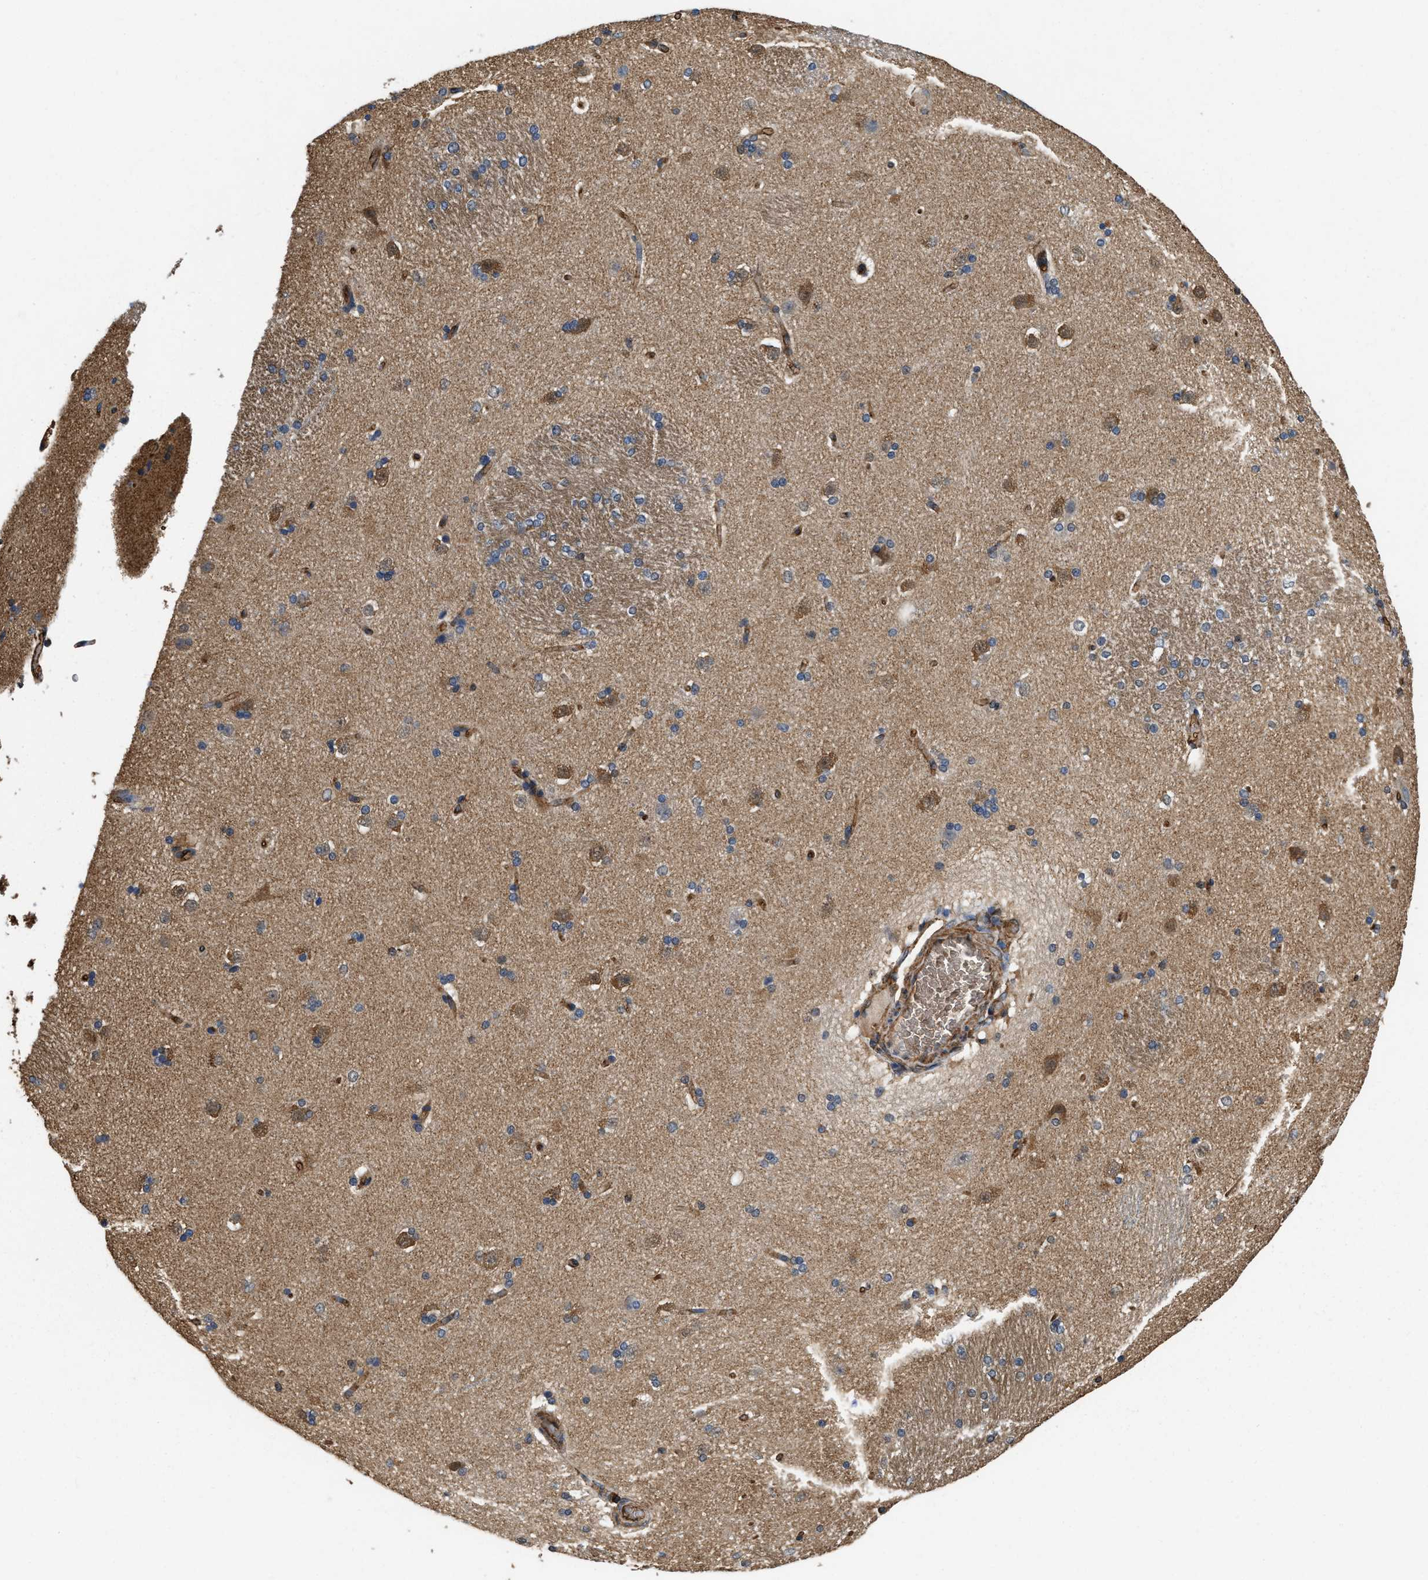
{"staining": {"intensity": "negative", "quantity": "none", "location": "none"}, "tissue": "caudate", "cell_type": "Glial cells", "image_type": "normal", "snomed": [{"axis": "morphology", "description": "Normal tissue, NOS"}, {"axis": "topography", "description": "Lateral ventricle wall"}], "caption": "Immunohistochemistry (IHC) of normal human caudate demonstrates no staining in glial cells.", "gene": "LINGO2", "patient": {"sex": "female", "age": 19}}